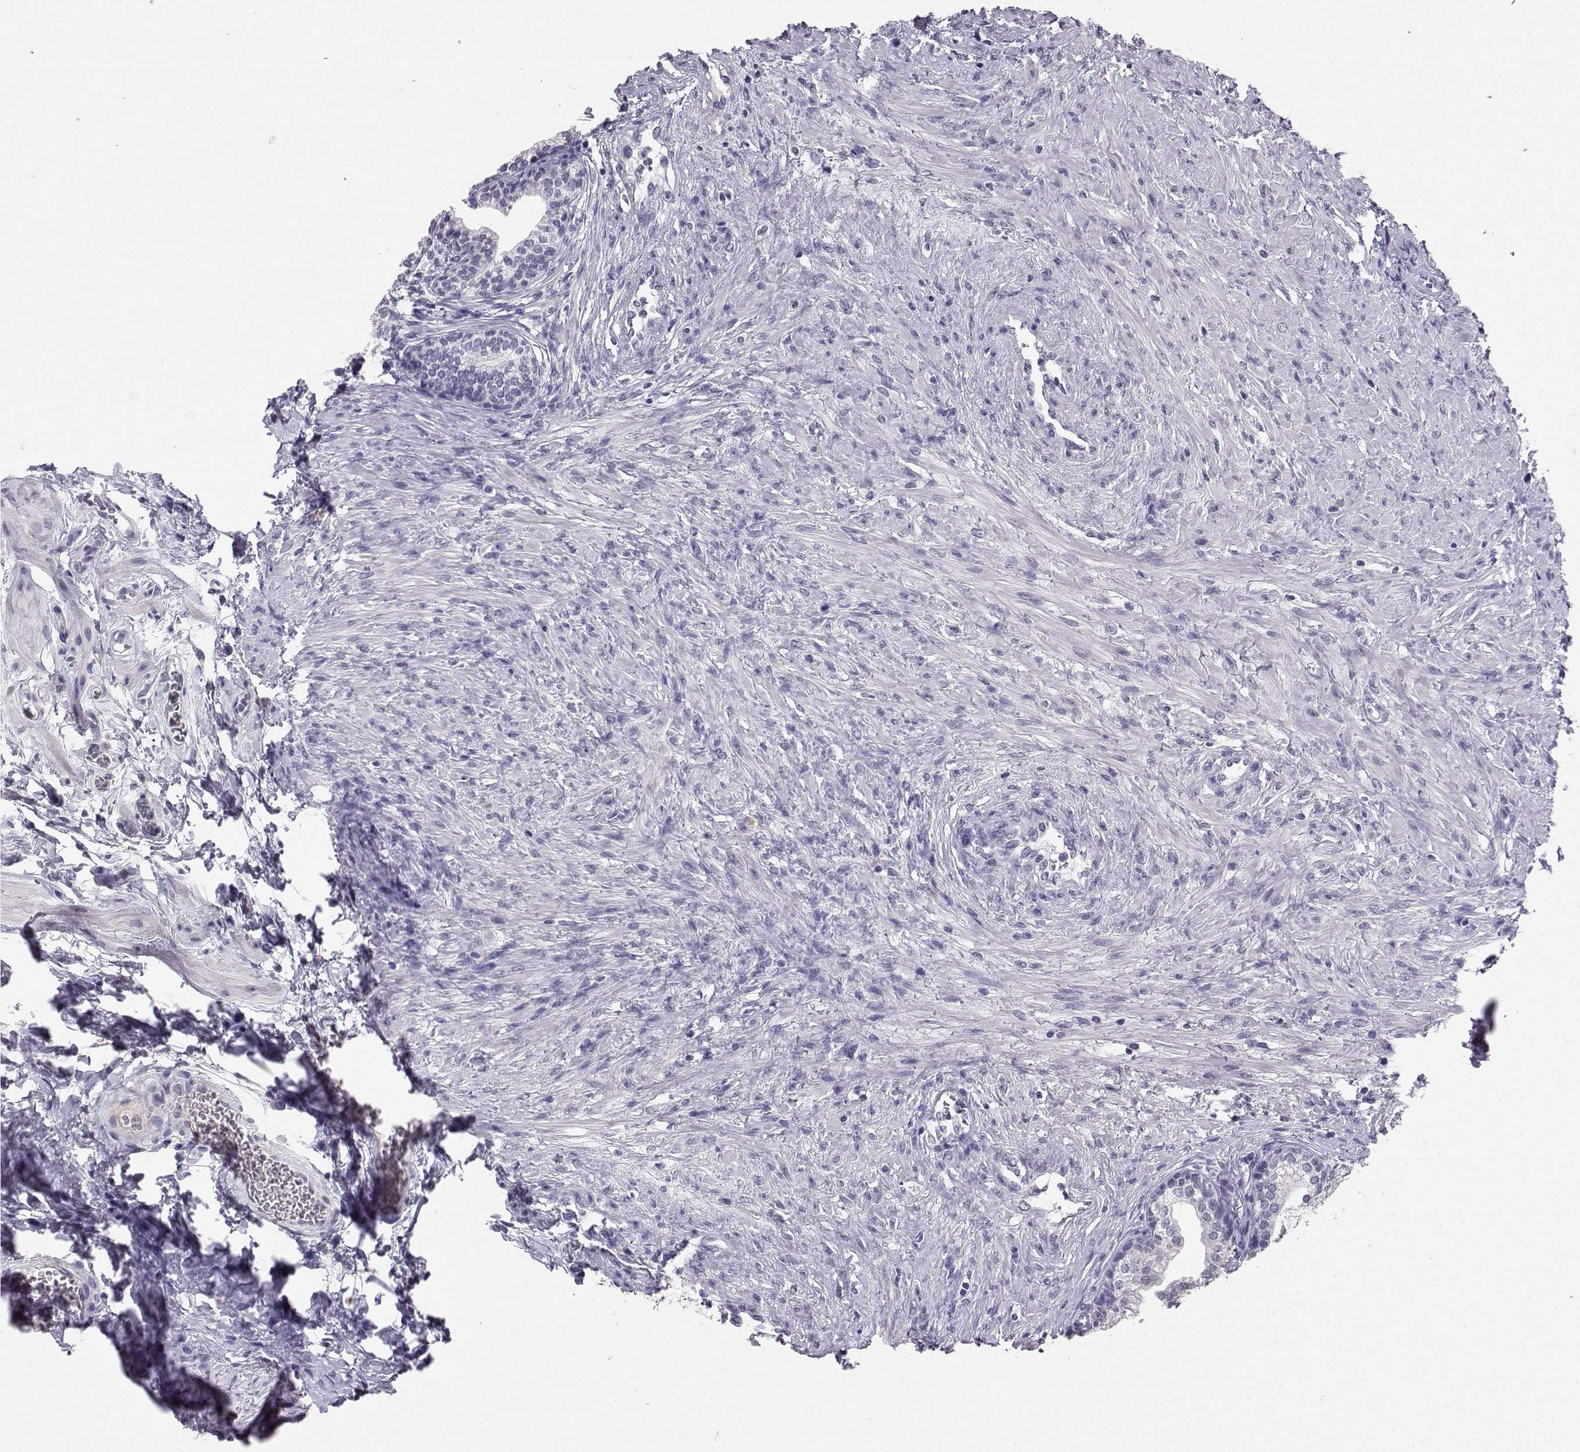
{"staining": {"intensity": "negative", "quantity": "none", "location": "none"}, "tissue": "prostate", "cell_type": "Glandular cells", "image_type": "normal", "snomed": [{"axis": "morphology", "description": "Normal tissue, NOS"}, {"axis": "topography", "description": "Prostate"}], "caption": "This is a photomicrograph of immunohistochemistry staining of benign prostate, which shows no staining in glandular cells.", "gene": "SPAG11A", "patient": {"sex": "male", "age": 65}}